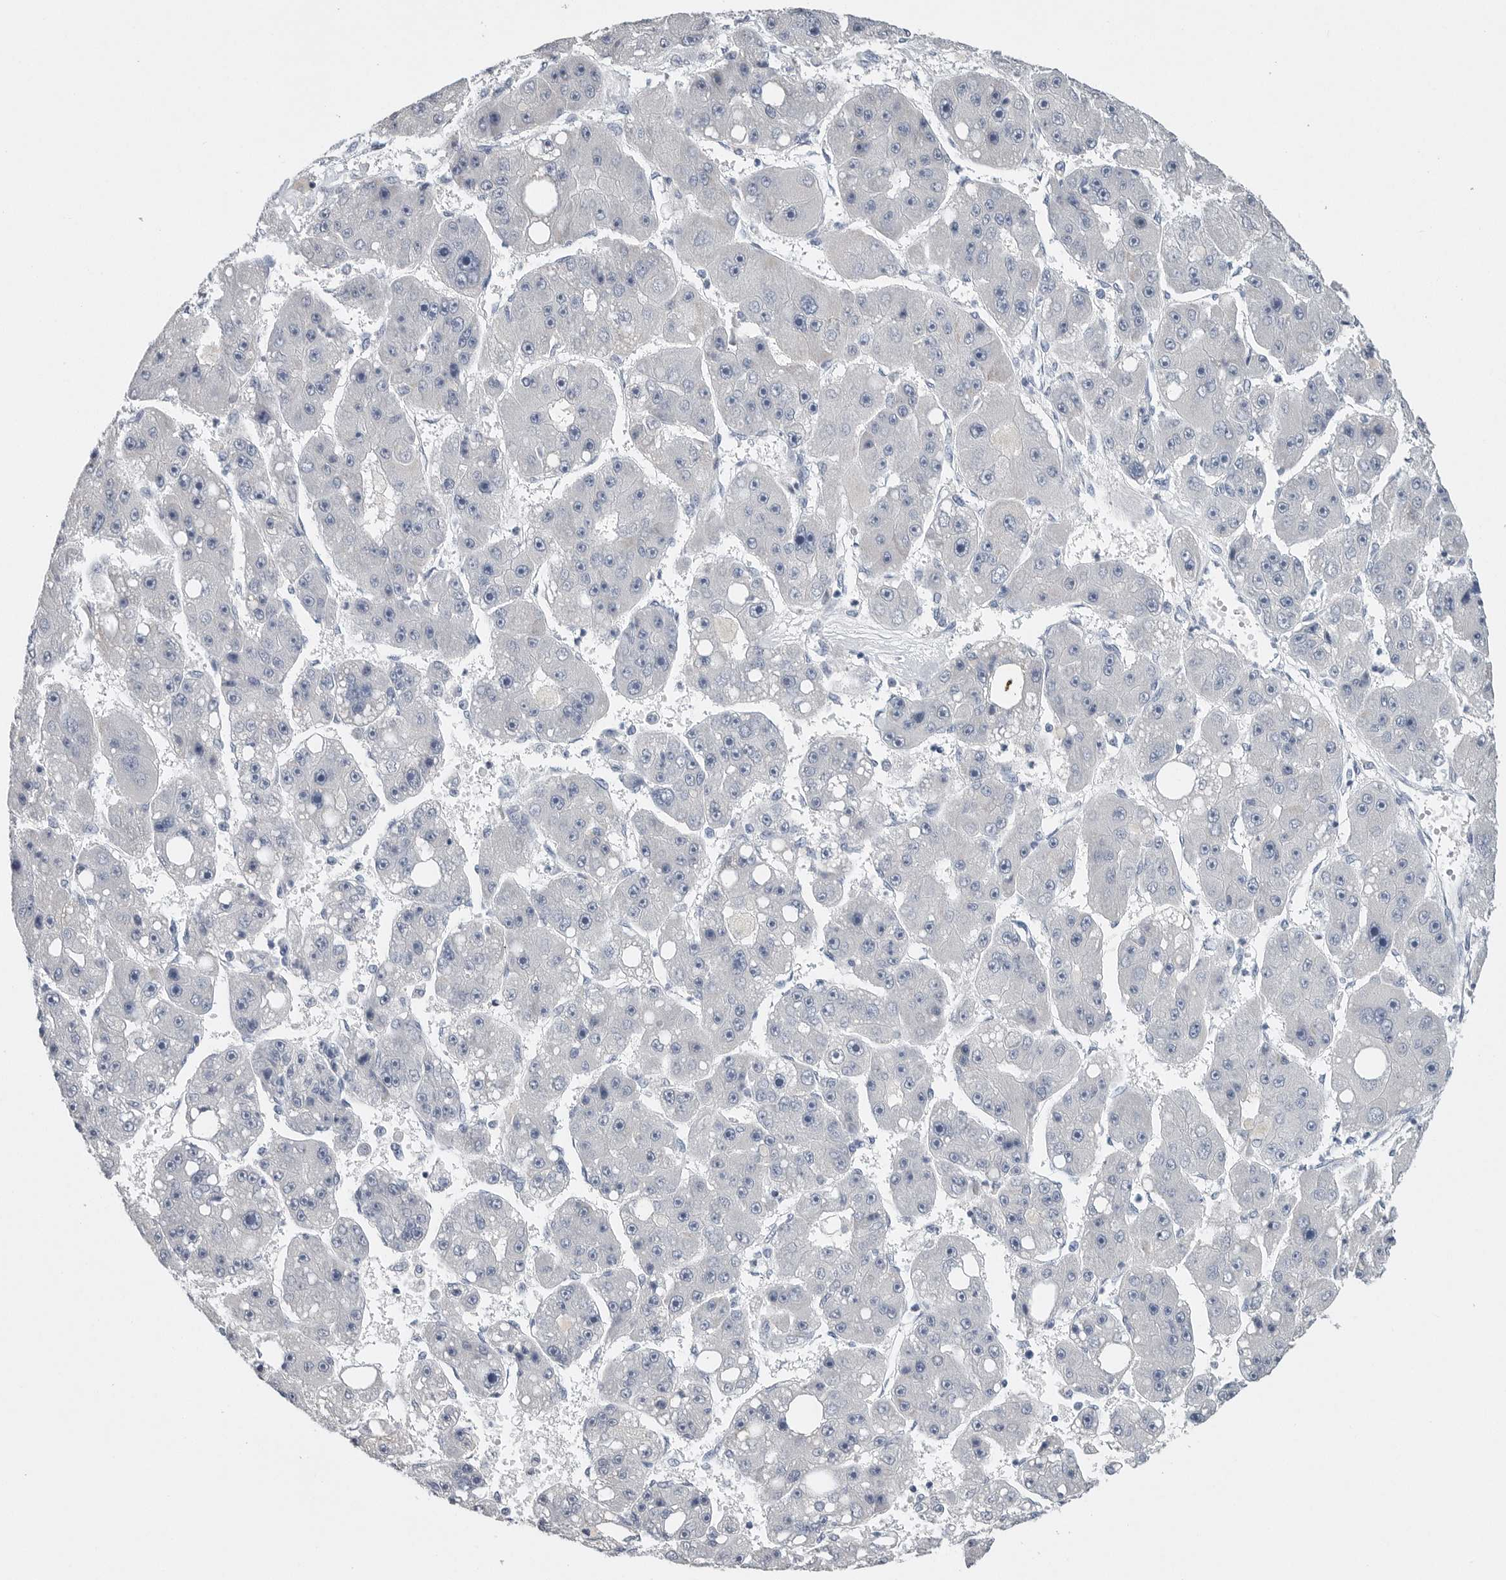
{"staining": {"intensity": "negative", "quantity": "none", "location": "none"}, "tissue": "liver cancer", "cell_type": "Tumor cells", "image_type": "cancer", "snomed": [{"axis": "morphology", "description": "Carcinoma, Hepatocellular, NOS"}, {"axis": "topography", "description": "Liver"}], "caption": "This is a histopathology image of immunohistochemistry (IHC) staining of liver hepatocellular carcinoma, which shows no expression in tumor cells.", "gene": "FABP6", "patient": {"sex": "female", "age": 61}}